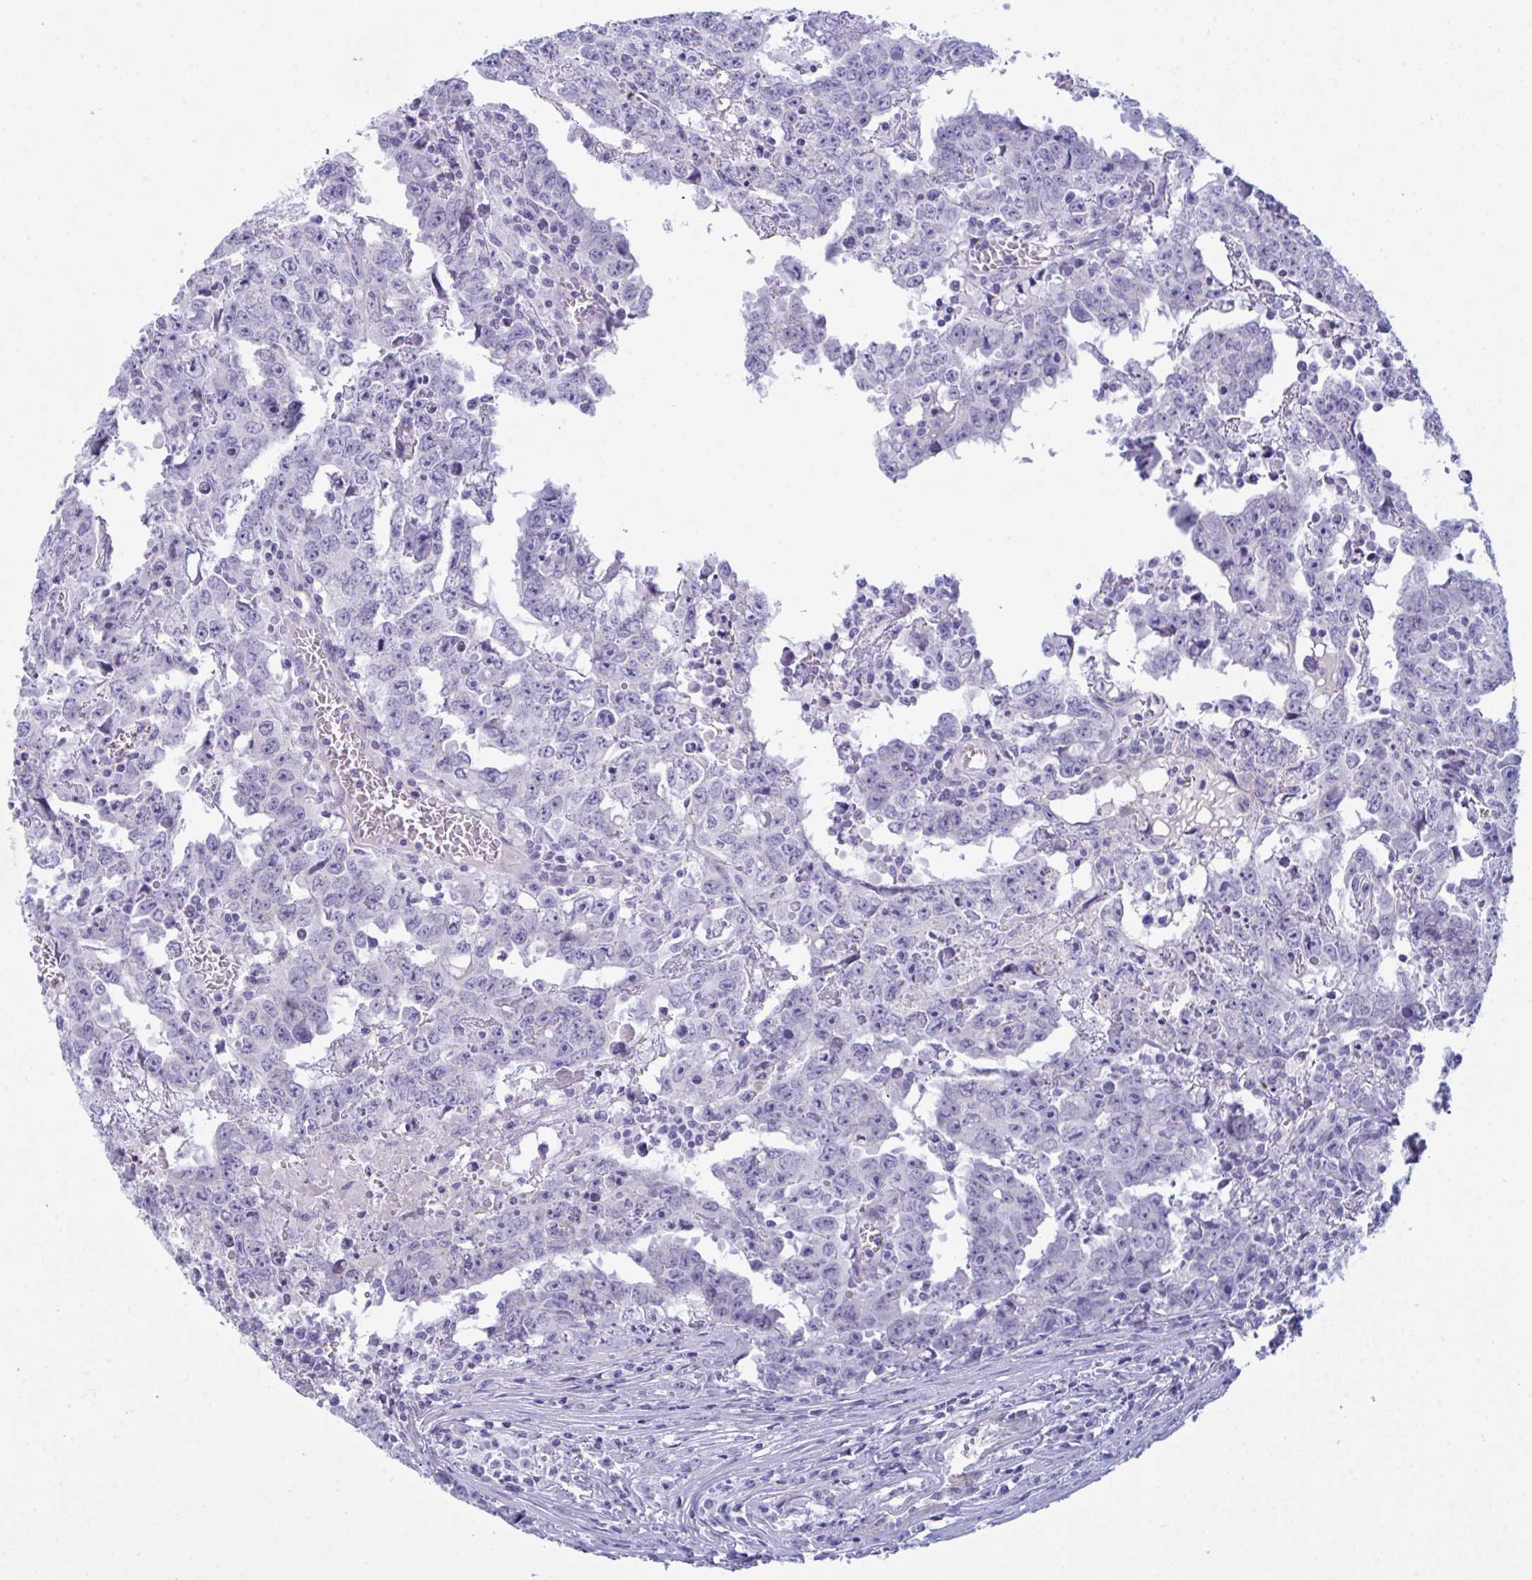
{"staining": {"intensity": "negative", "quantity": "none", "location": "none"}, "tissue": "testis cancer", "cell_type": "Tumor cells", "image_type": "cancer", "snomed": [{"axis": "morphology", "description": "Carcinoma, Embryonal, NOS"}, {"axis": "topography", "description": "Testis"}], "caption": "Photomicrograph shows no significant protein expression in tumor cells of testis cancer.", "gene": "CEP170B", "patient": {"sex": "male", "age": 22}}